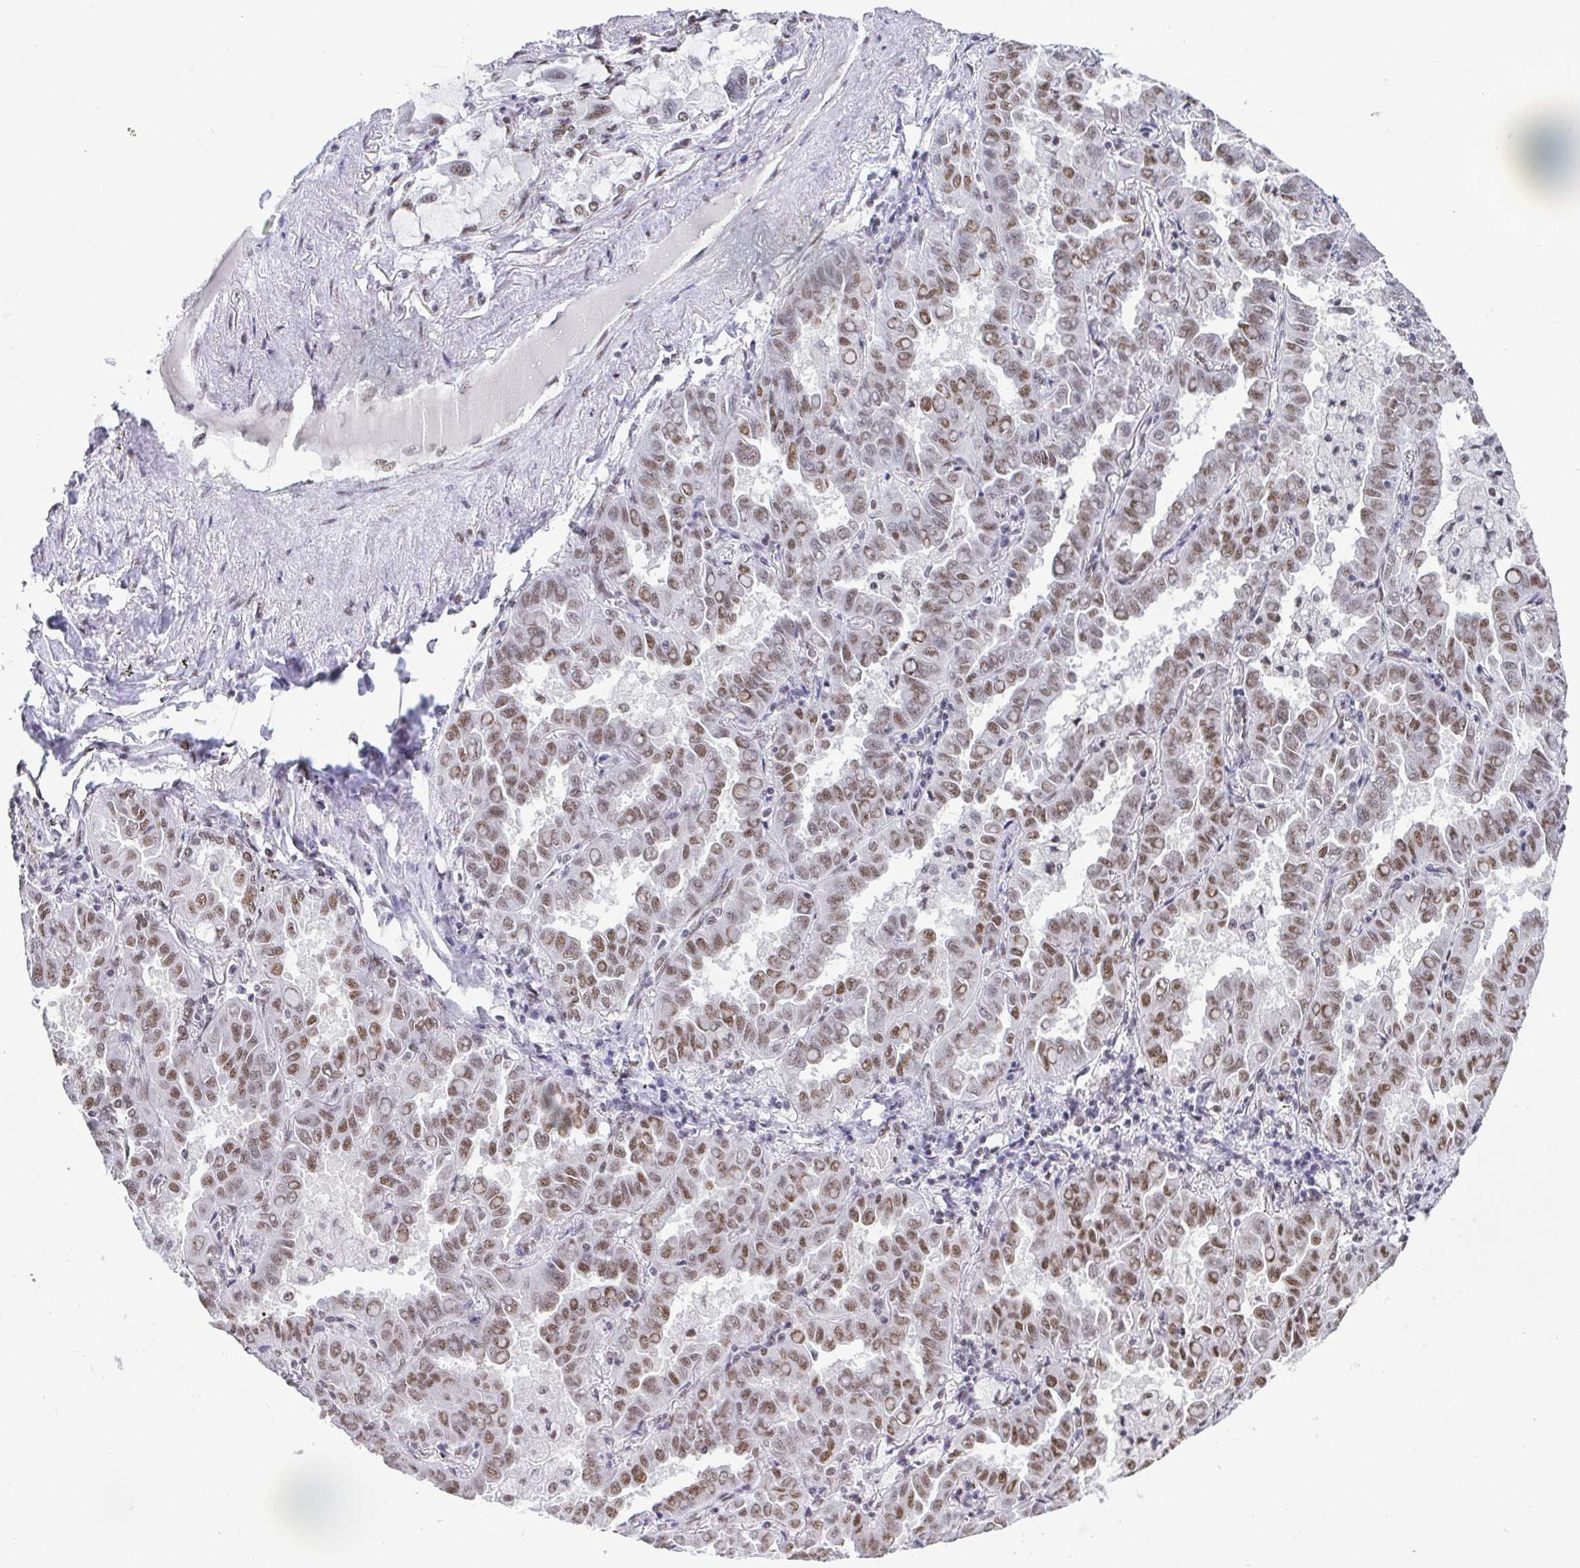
{"staining": {"intensity": "moderate", "quantity": ">75%", "location": "nuclear"}, "tissue": "lung cancer", "cell_type": "Tumor cells", "image_type": "cancer", "snomed": [{"axis": "morphology", "description": "Adenocarcinoma, NOS"}, {"axis": "topography", "description": "Lung"}], "caption": "IHC of human lung adenocarcinoma exhibits medium levels of moderate nuclear positivity in about >75% of tumor cells. The staining was performed using DAB (3,3'-diaminobenzidine) to visualize the protein expression in brown, while the nuclei were stained in blue with hematoxylin (Magnification: 20x).", "gene": "SLC7A10", "patient": {"sex": "male", "age": 64}}